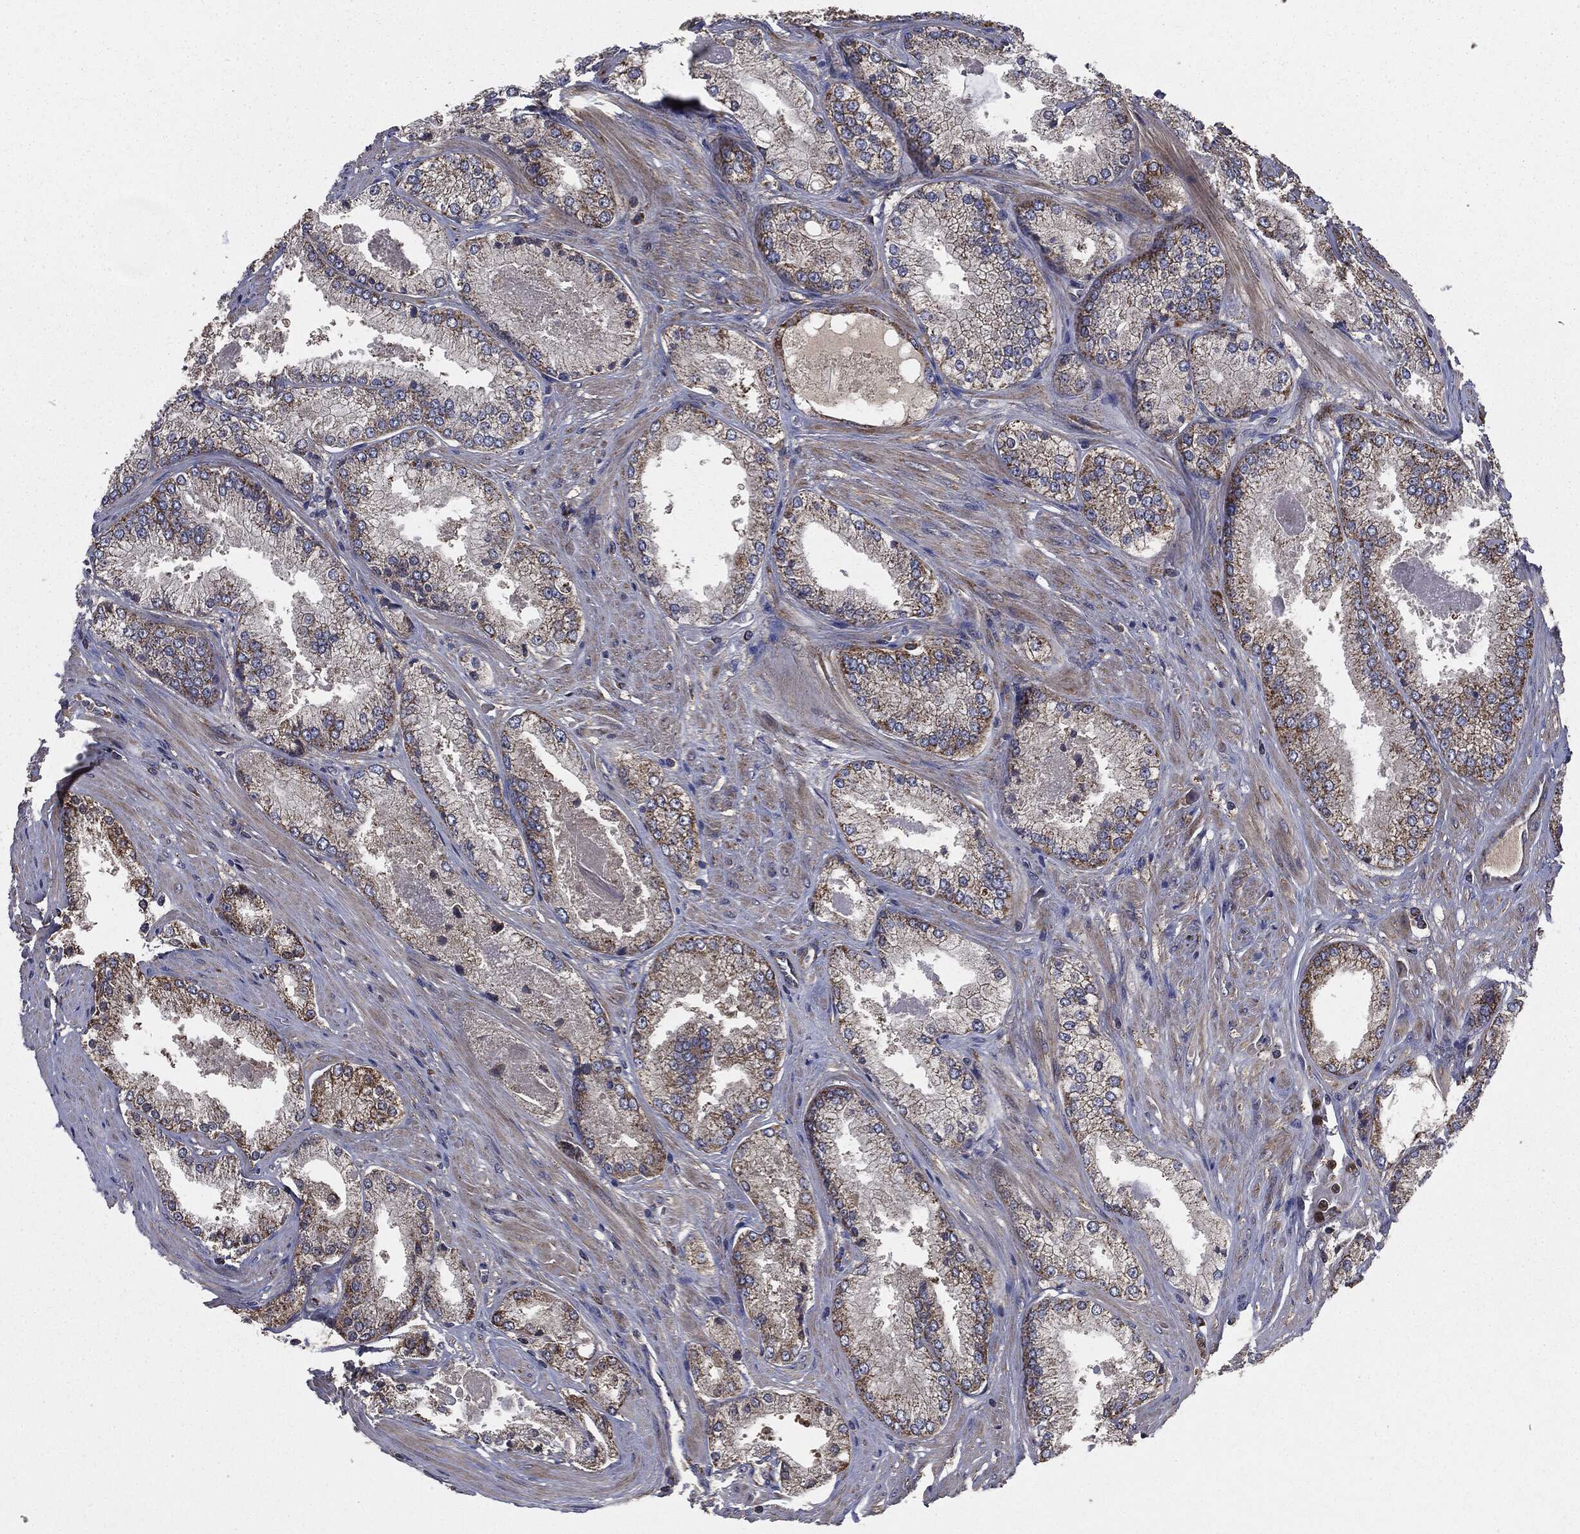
{"staining": {"intensity": "moderate", "quantity": ">75%", "location": "cytoplasmic/membranous"}, "tissue": "prostate cancer", "cell_type": "Tumor cells", "image_type": "cancer", "snomed": [{"axis": "morphology", "description": "Adenocarcinoma, Low grade"}, {"axis": "topography", "description": "Prostate"}], "caption": "Immunohistochemistry (IHC) staining of prostate low-grade adenocarcinoma, which demonstrates medium levels of moderate cytoplasmic/membranous staining in about >75% of tumor cells indicating moderate cytoplasmic/membranous protein staining. The staining was performed using DAB (3,3'-diaminobenzidine) (brown) for protein detection and nuclei were counterstained in hematoxylin (blue).", "gene": "MAPK6", "patient": {"sex": "male", "age": 68}}